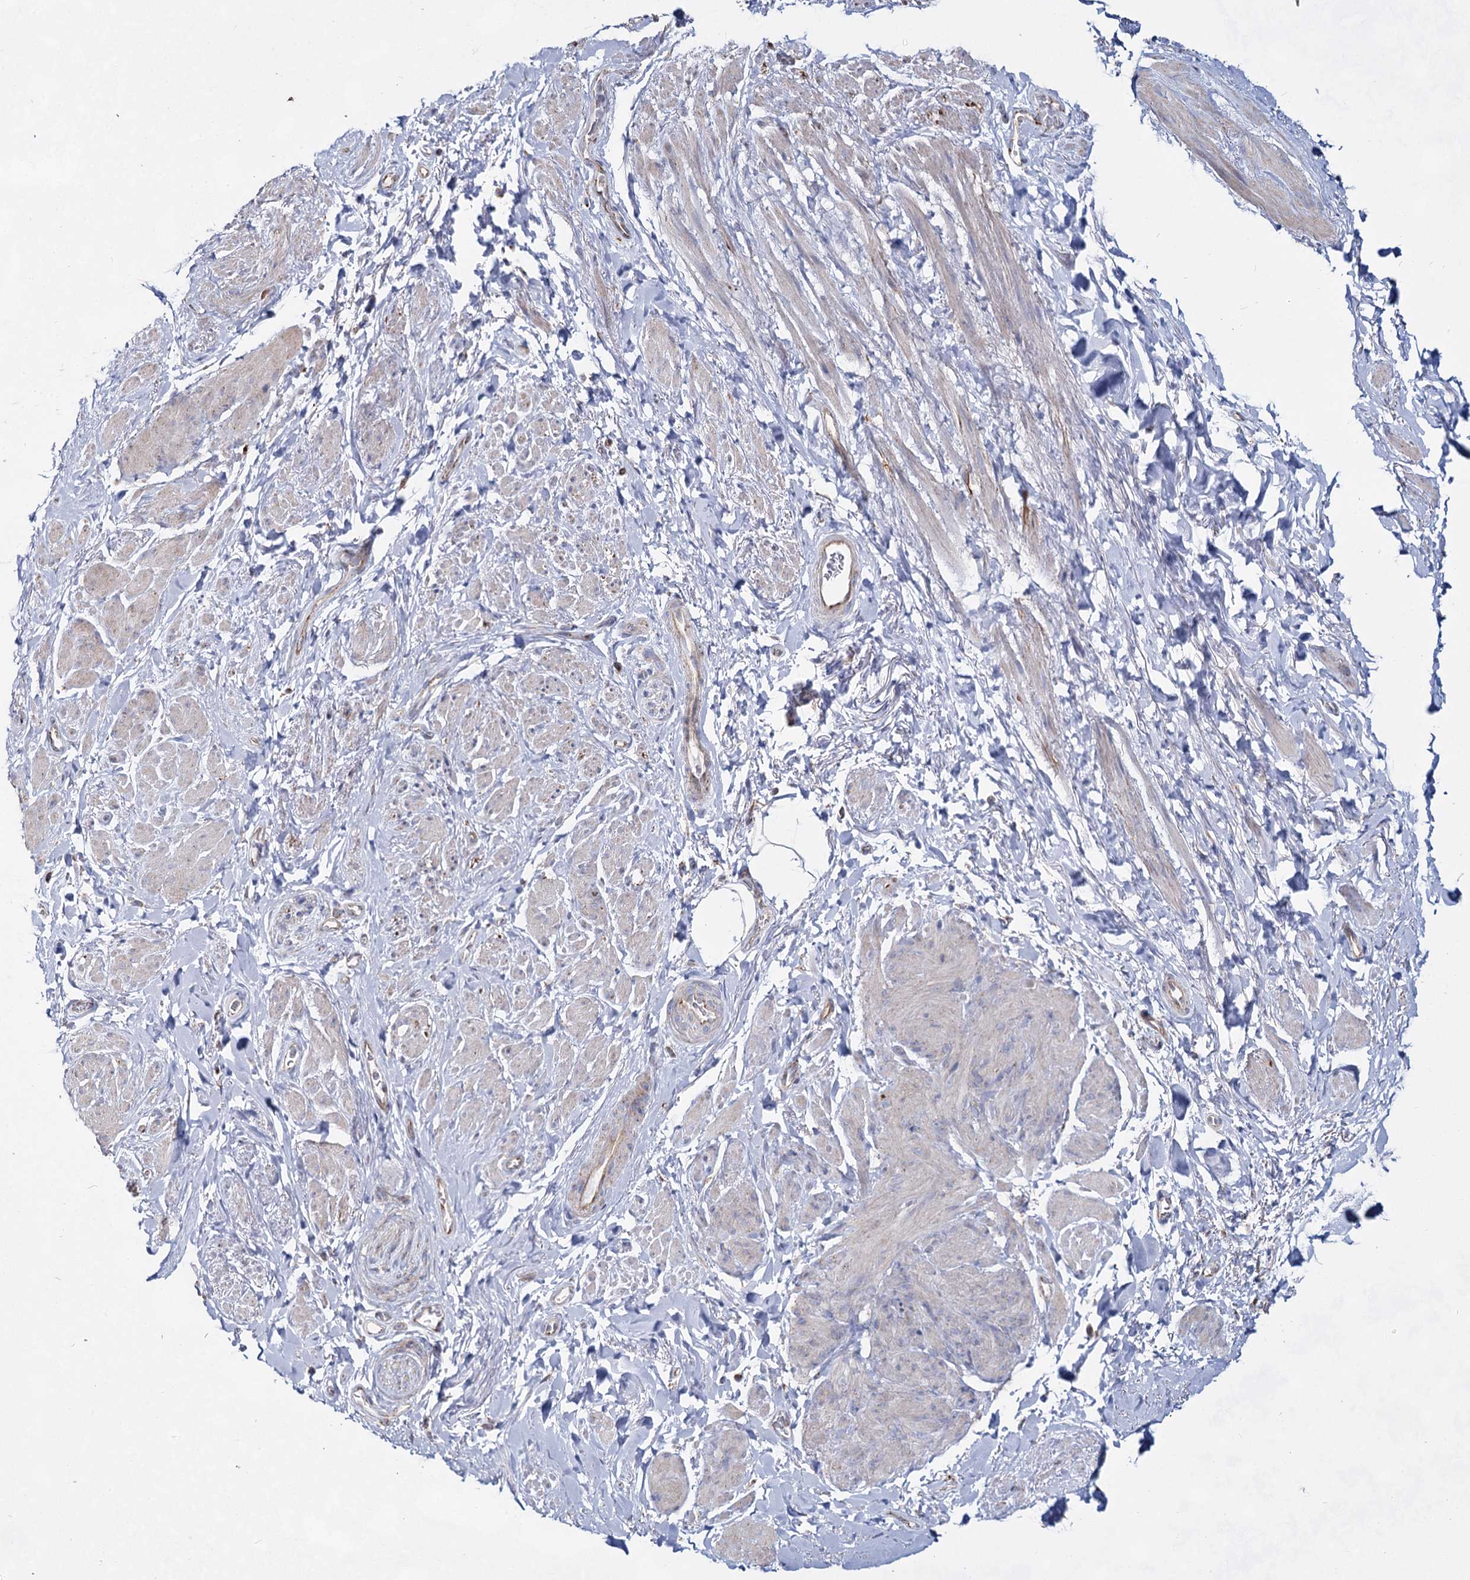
{"staining": {"intensity": "weak", "quantity": "<25%", "location": "cytoplasmic/membranous"}, "tissue": "smooth muscle", "cell_type": "Smooth muscle cells", "image_type": "normal", "snomed": [{"axis": "morphology", "description": "Normal tissue, NOS"}, {"axis": "topography", "description": "Smooth muscle"}, {"axis": "topography", "description": "Peripheral nerve tissue"}], "caption": "High power microscopy micrograph of an immunohistochemistry (IHC) micrograph of benign smooth muscle, revealing no significant positivity in smooth muscle cells. The staining was performed using DAB (3,3'-diaminobenzidine) to visualize the protein expression in brown, while the nuclei were stained in blue with hematoxylin (Magnification: 20x).", "gene": "CCDC73", "patient": {"sex": "male", "age": 69}}